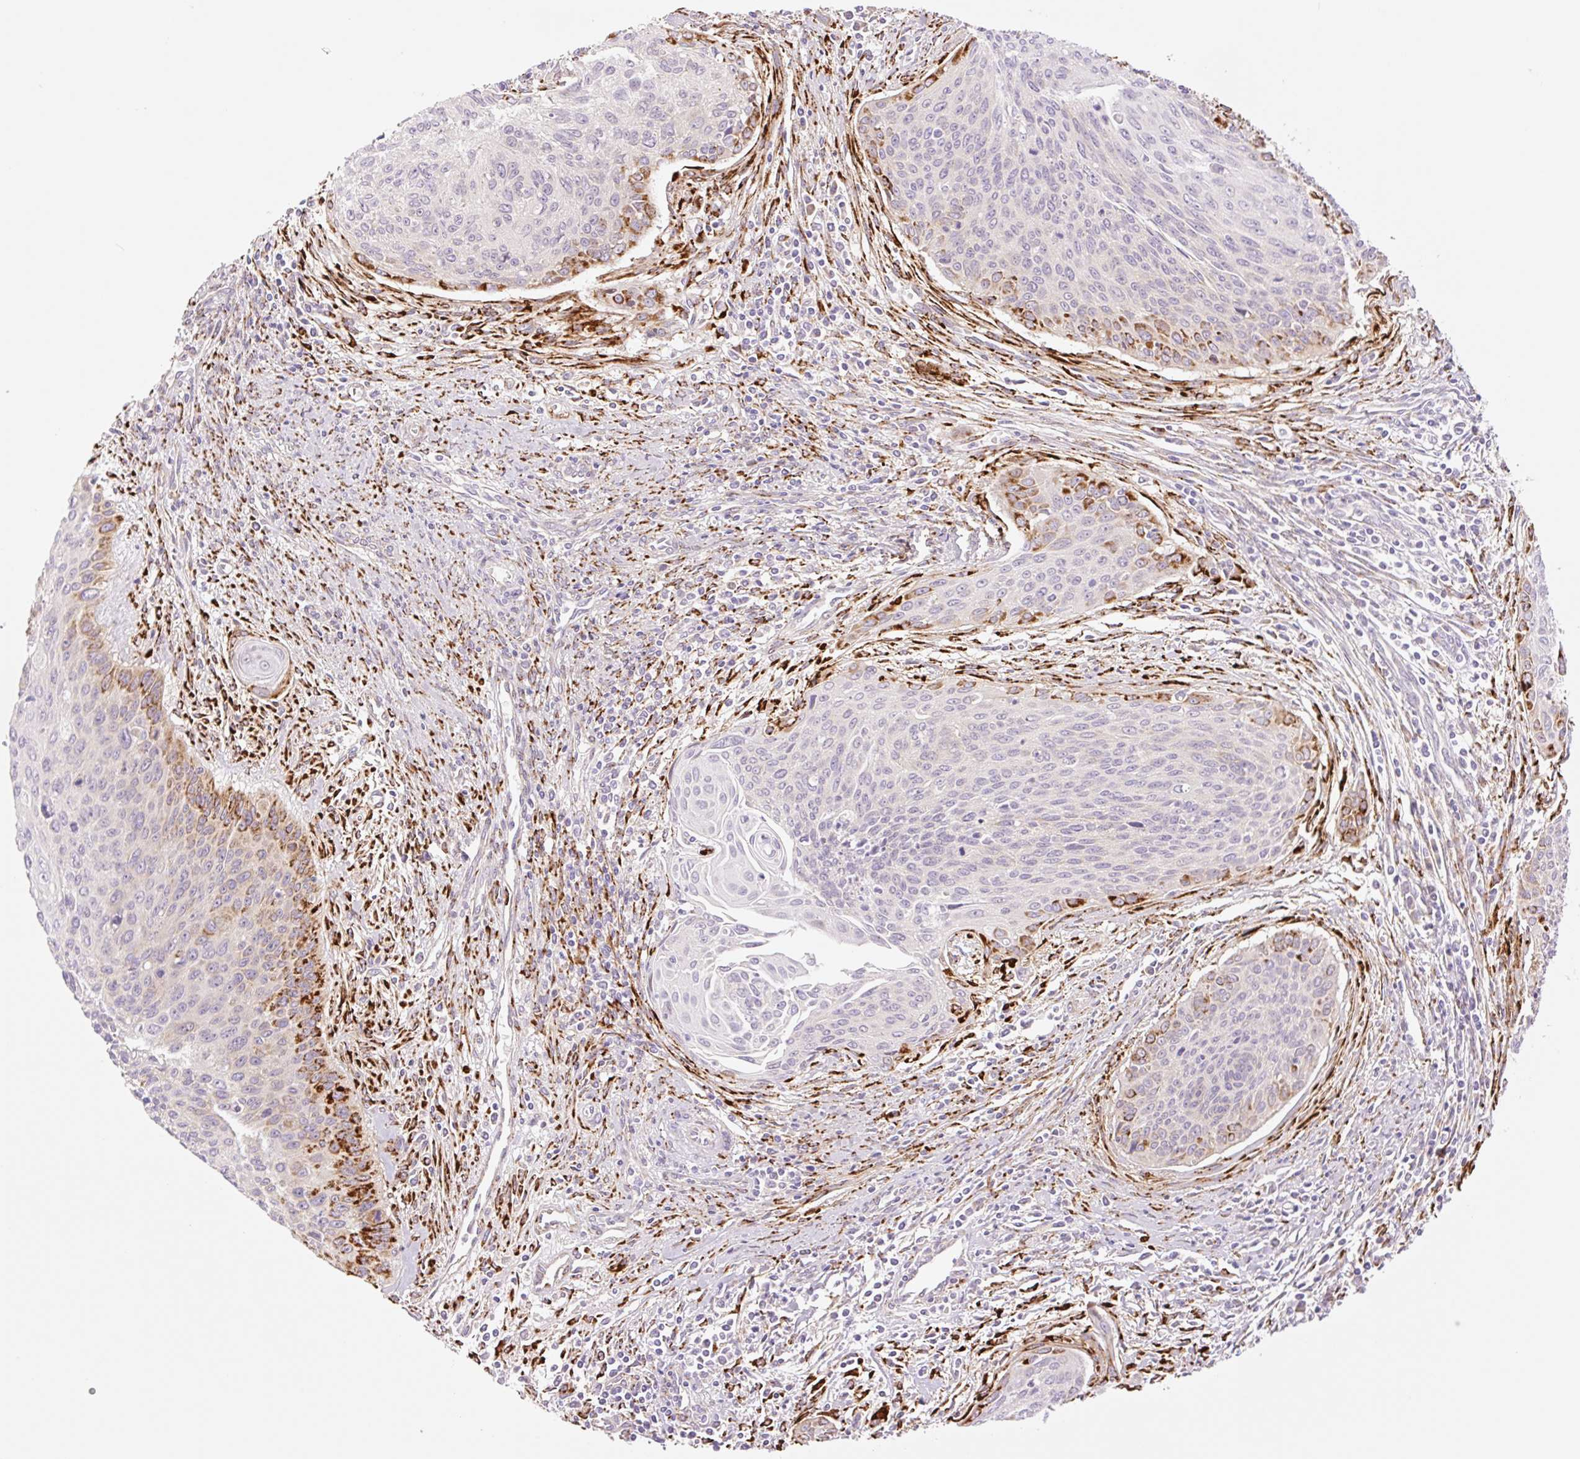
{"staining": {"intensity": "strong", "quantity": "<25%", "location": "cytoplasmic/membranous"}, "tissue": "cervical cancer", "cell_type": "Tumor cells", "image_type": "cancer", "snomed": [{"axis": "morphology", "description": "Squamous cell carcinoma, NOS"}, {"axis": "topography", "description": "Cervix"}], "caption": "This histopathology image exhibits squamous cell carcinoma (cervical) stained with immunohistochemistry (IHC) to label a protein in brown. The cytoplasmic/membranous of tumor cells show strong positivity for the protein. Nuclei are counter-stained blue.", "gene": "COL5A1", "patient": {"sex": "female", "age": 55}}